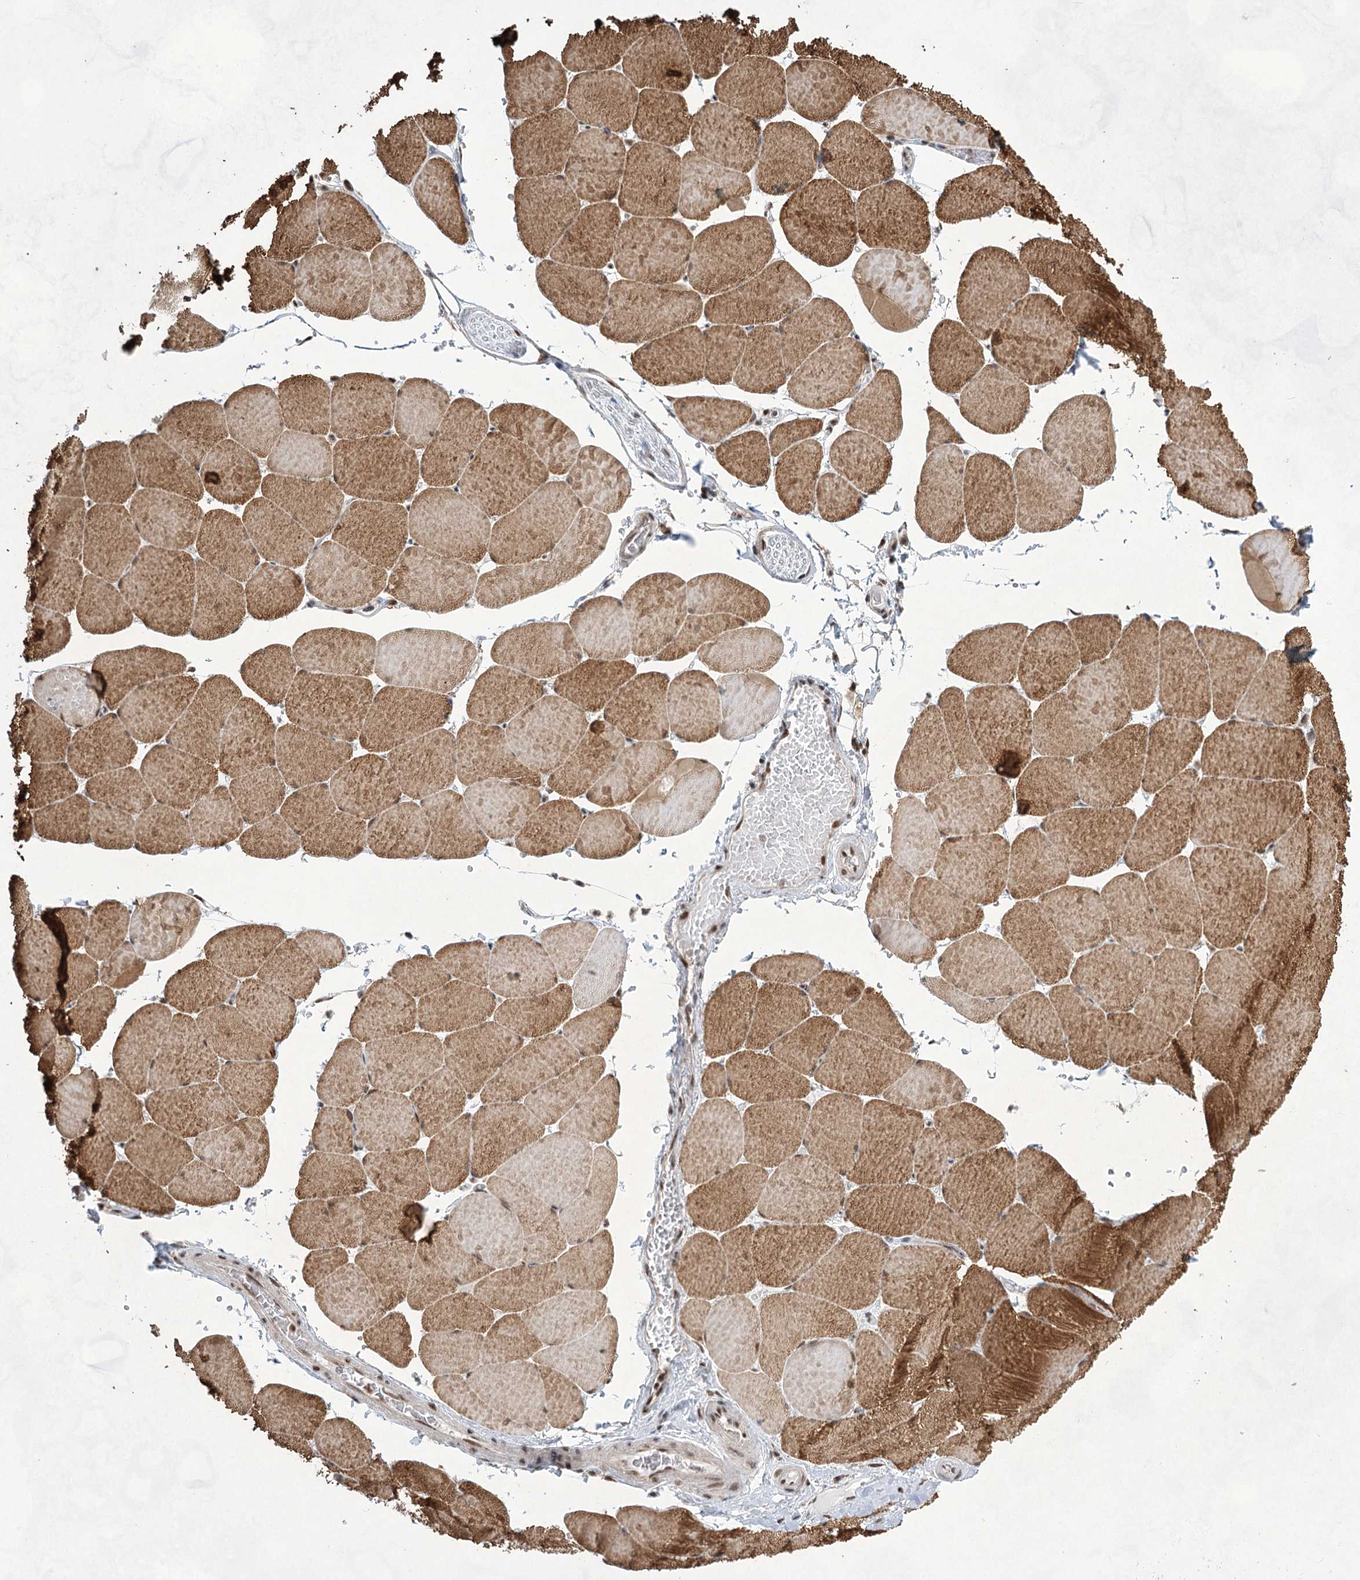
{"staining": {"intensity": "strong", "quantity": "25%-75%", "location": "cytoplasmic/membranous"}, "tissue": "skeletal muscle", "cell_type": "Myocytes", "image_type": "normal", "snomed": [{"axis": "morphology", "description": "Normal tissue, NOS"}, {"axis": "topography", "description": "Skeletal muscle"}, {"axis": "topography", "description": "Head-Neck"}], "caption": "Skeletal muscle stained with immunohistochemistry (IHC) reveals strong cytoplasmic/membranous staining in about 25%-75% of myocytes. Using DAB (3,3'-diaminobenzidine) (brown) and hematoxylin (blue) stains, captured at high magnification using brightfield microscopy.", "gene": "ZCCHC8", "patient": {"sex": "male", "age": 66}}